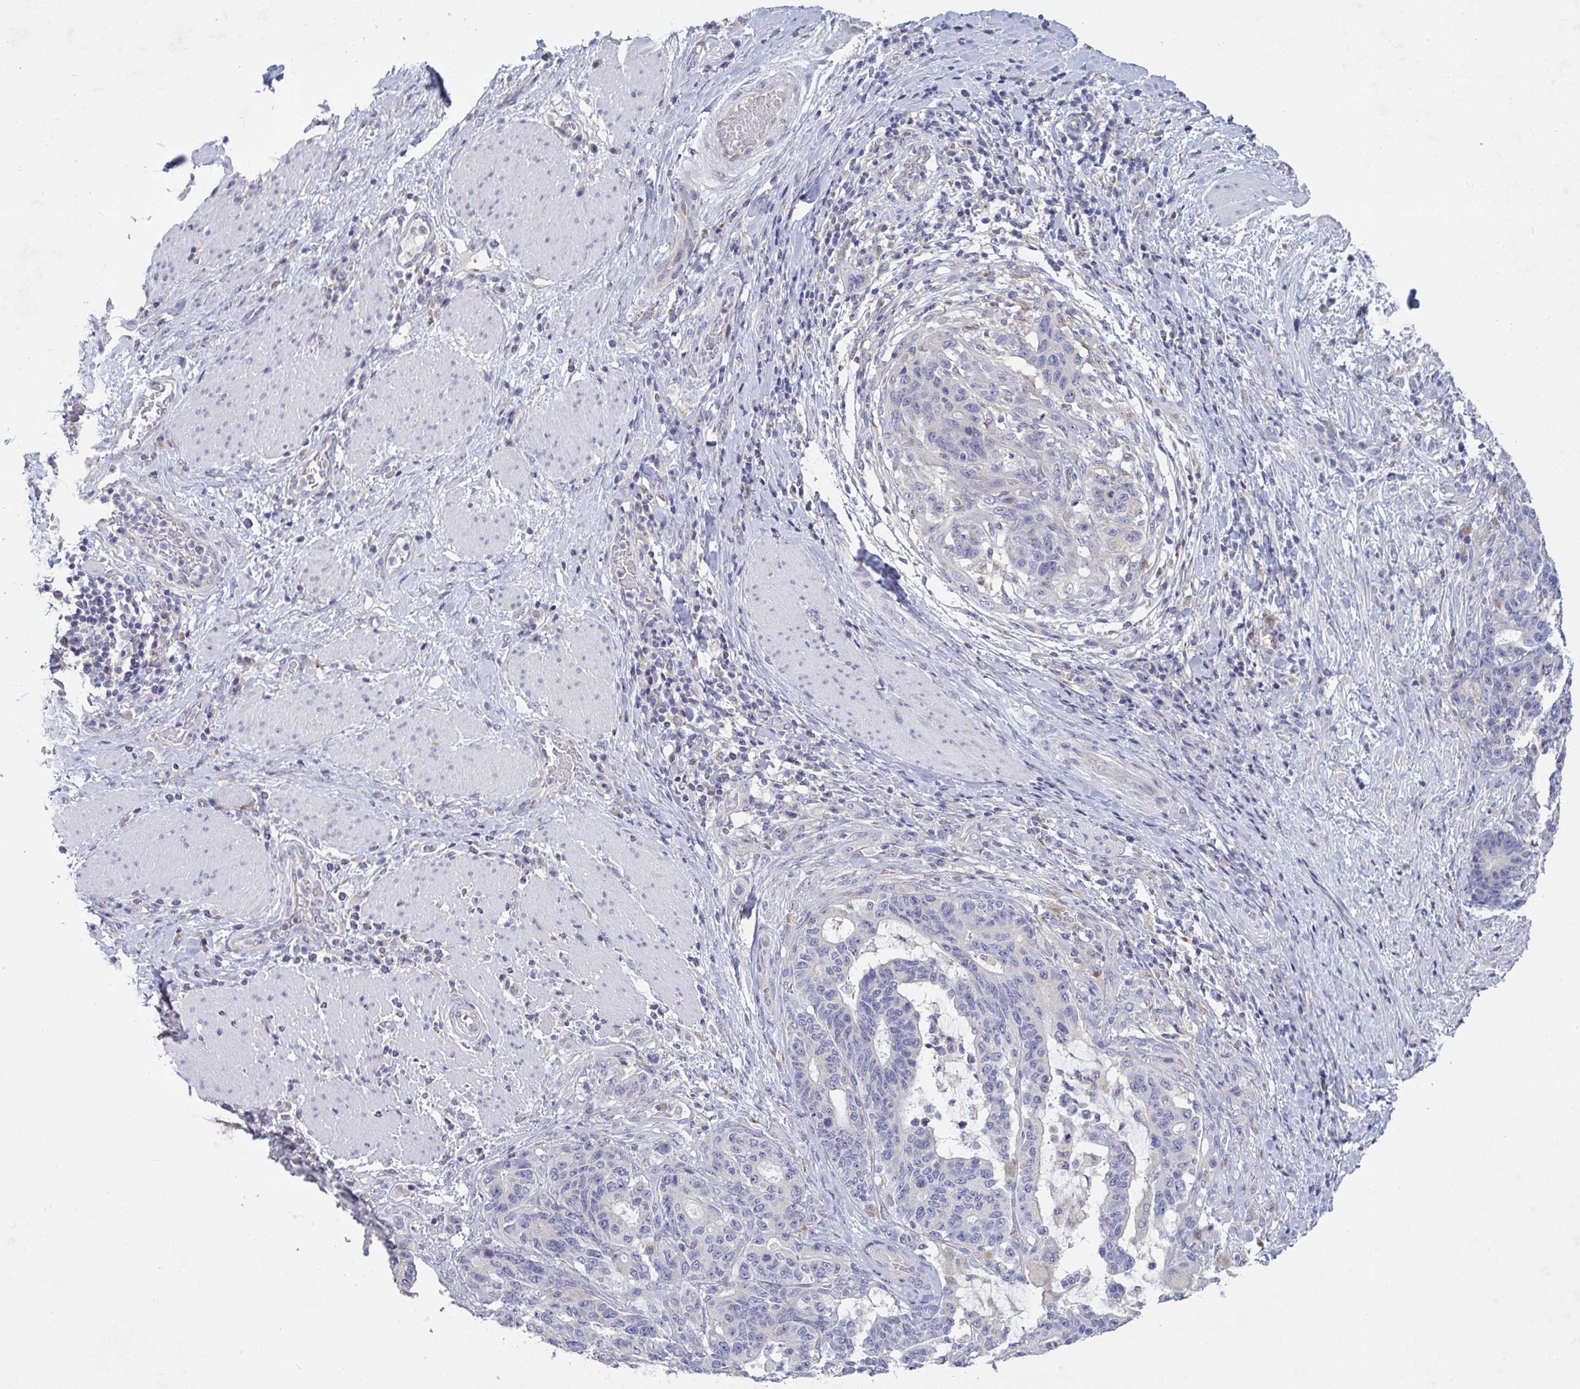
{"staining": {"intensity": "negative", "quantity": "none", "location": "none"}, "tissue": "stomach cancer", "cell_type": "Tumor cells", "image_type": "cancer", "snomed": [{"axis": "morphology", "description": "Normal tissue, NOS"}, {"axis": "morphology", "description": "Adenocarcinoma, NOS"}, {"axis": "topography", "description": "Stomach"}], "caption": "Stomach cancer (adenocarcinoma) stained for a protein using IHC displays no expression tumor cells.", "gene": "GALNT13", "patient": {"sex": "female", "age": 64}}